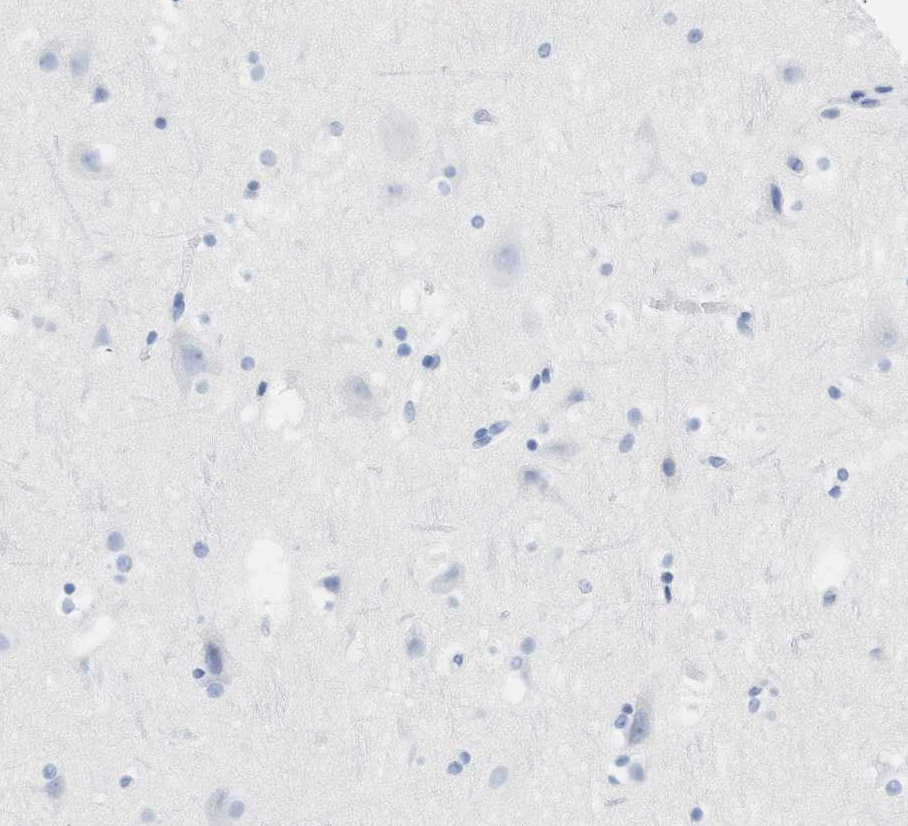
{"staining": {"intensity": "negative", "quantity": "none", "location": "none"}, "tissue": "cerebral cortex", "cell_type": "Endothelial cells", "image_type": "normal", "snomed": [{"axis": "morphology", "description": "Normal tissue, NOS"}, {"axis": "topography", "description": "Cerebral cortex"}], "caption": "The photomicrograph displays no significant staining in endothelial cells of cerebral cortex.", "gene": "PAPPA", "patient": {"sex": "male", "age": 45}}